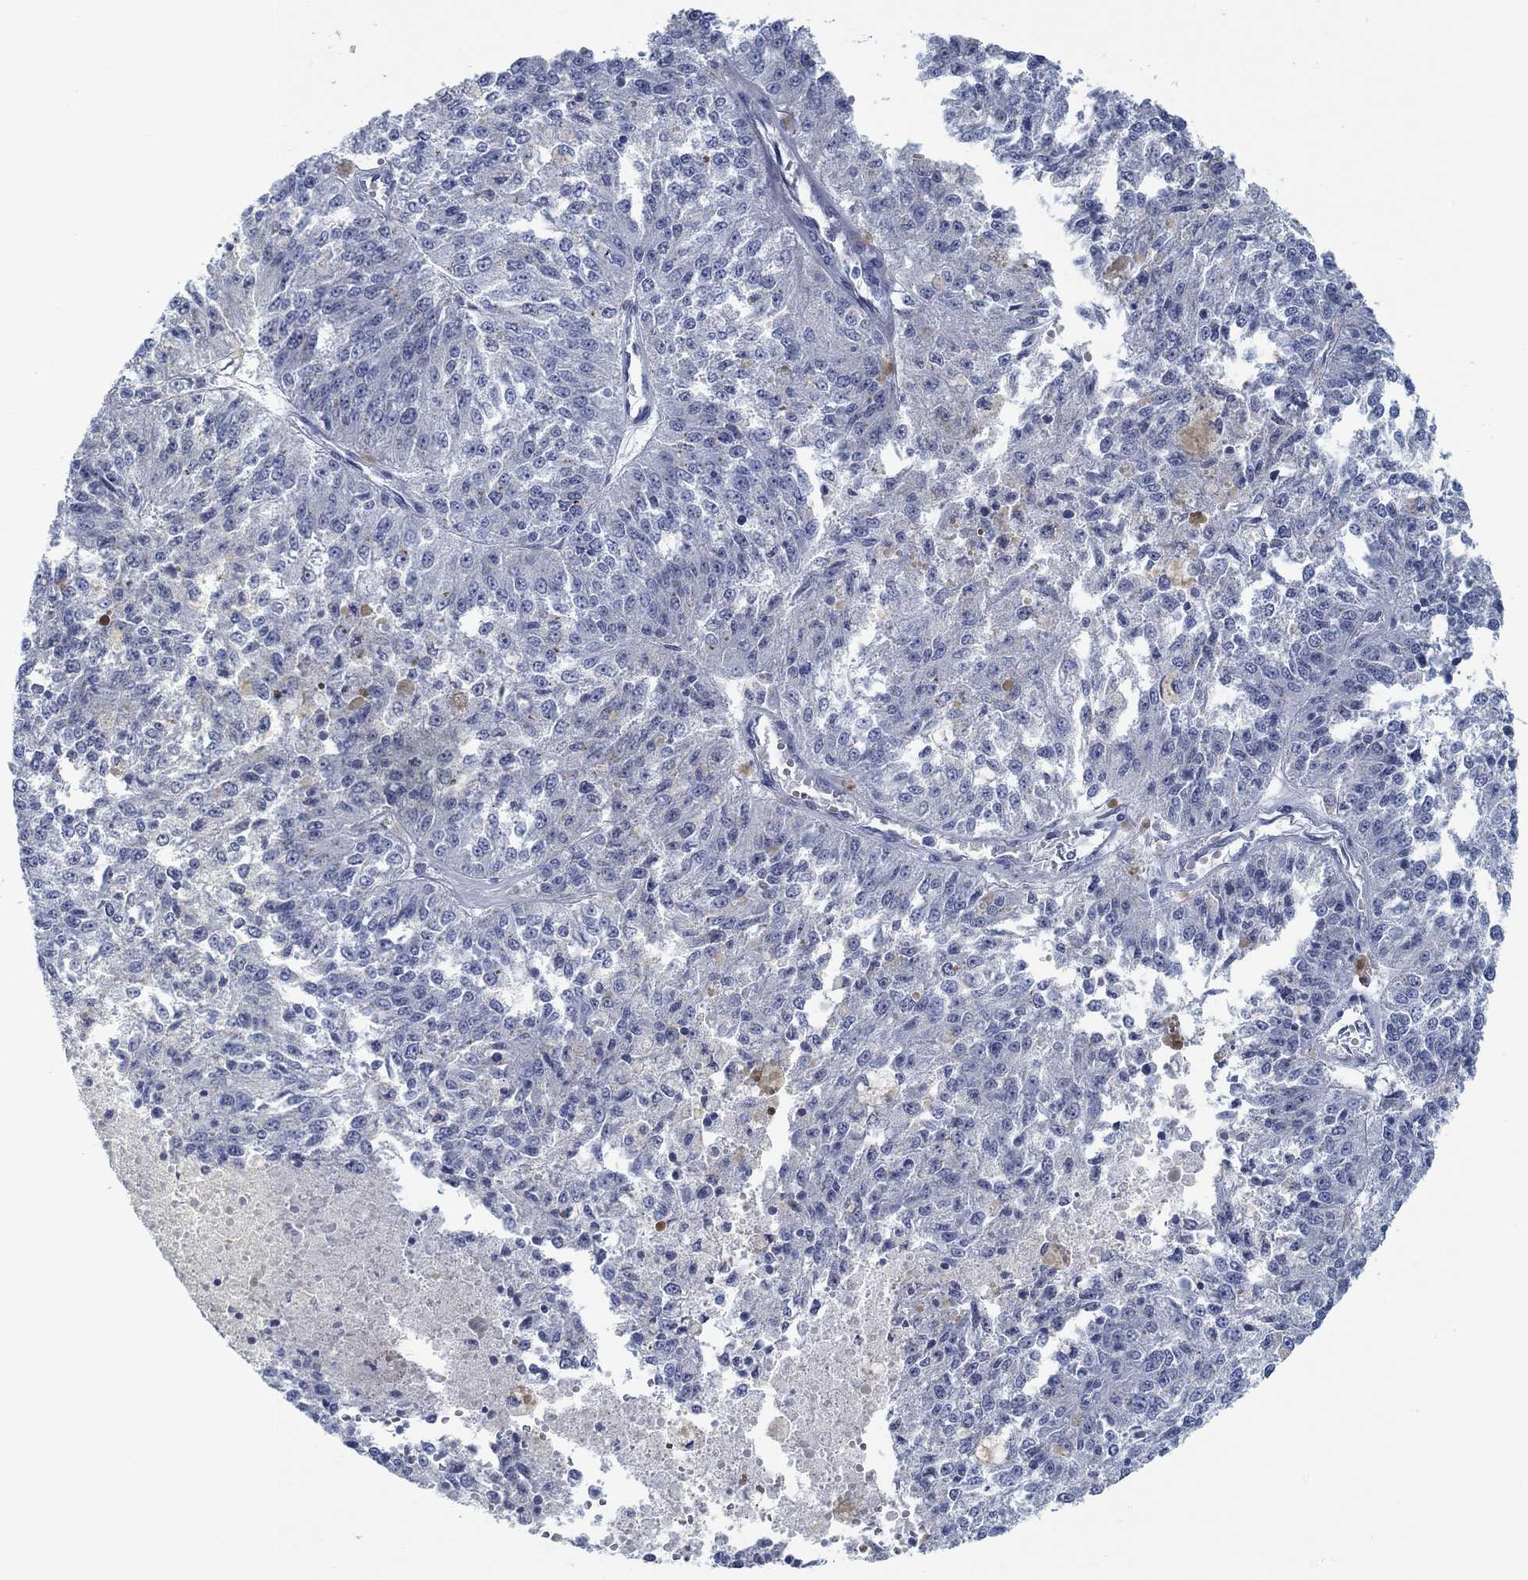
{"staining": {"intensity": "negative", "quantity": "none", "location": "none"}, "tissue": "melanoma", "cell_type": "Tumor cells", "image_type": "cancer", "snomed": [{"axis": "morphology", "description": "Malignant melanoma, Metastatic site"}, {"axis": "topography", "description": "Lymph node"}], "caption": "The IHC image has no significant expression in tumor cells of malignant melanoma (metastatic site) tissue.", "gene": "TEKT4", "patient": {"sex": "female", "age": 64}}